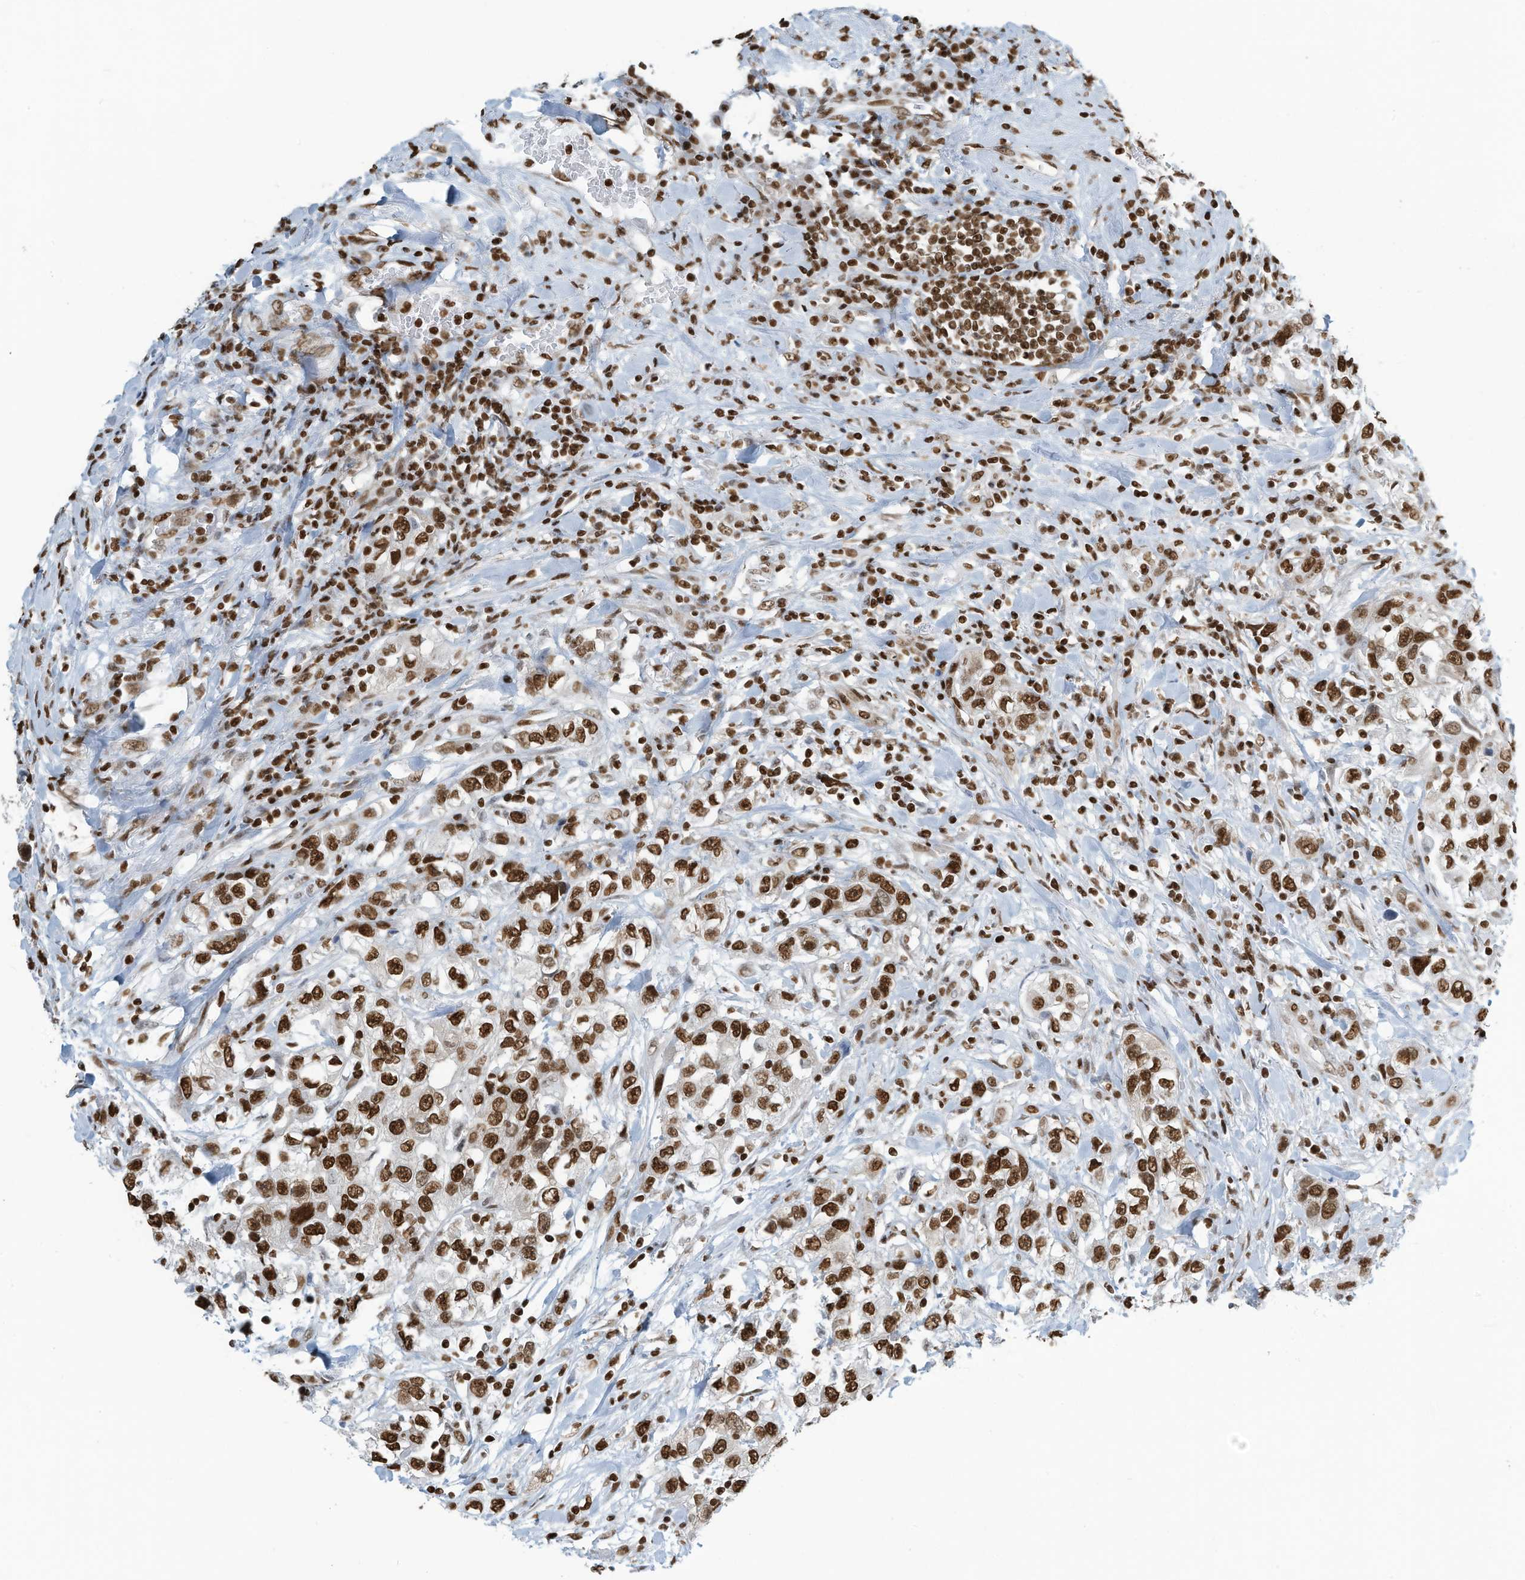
{"staining": {"intensity": "strong", "quantity": ">75%", "location": "nuclear"}, "tissue": "urothelial cancer", "cell_type": "Tumor cells", "image_type": "cancer", "snomed": [{"axis": "morphology", "description": "Urothelial carcinoma, High grade"}, {"axis": "topography", "description": "Urinary bladder"}], "caption": "Immunohistochemical staining of urothelial cancer shows high levels of strong nuclear positivity in about >75% of tumor cells.", "gene": "SARNP", "patient": {"sex": "female", "age": 80}}